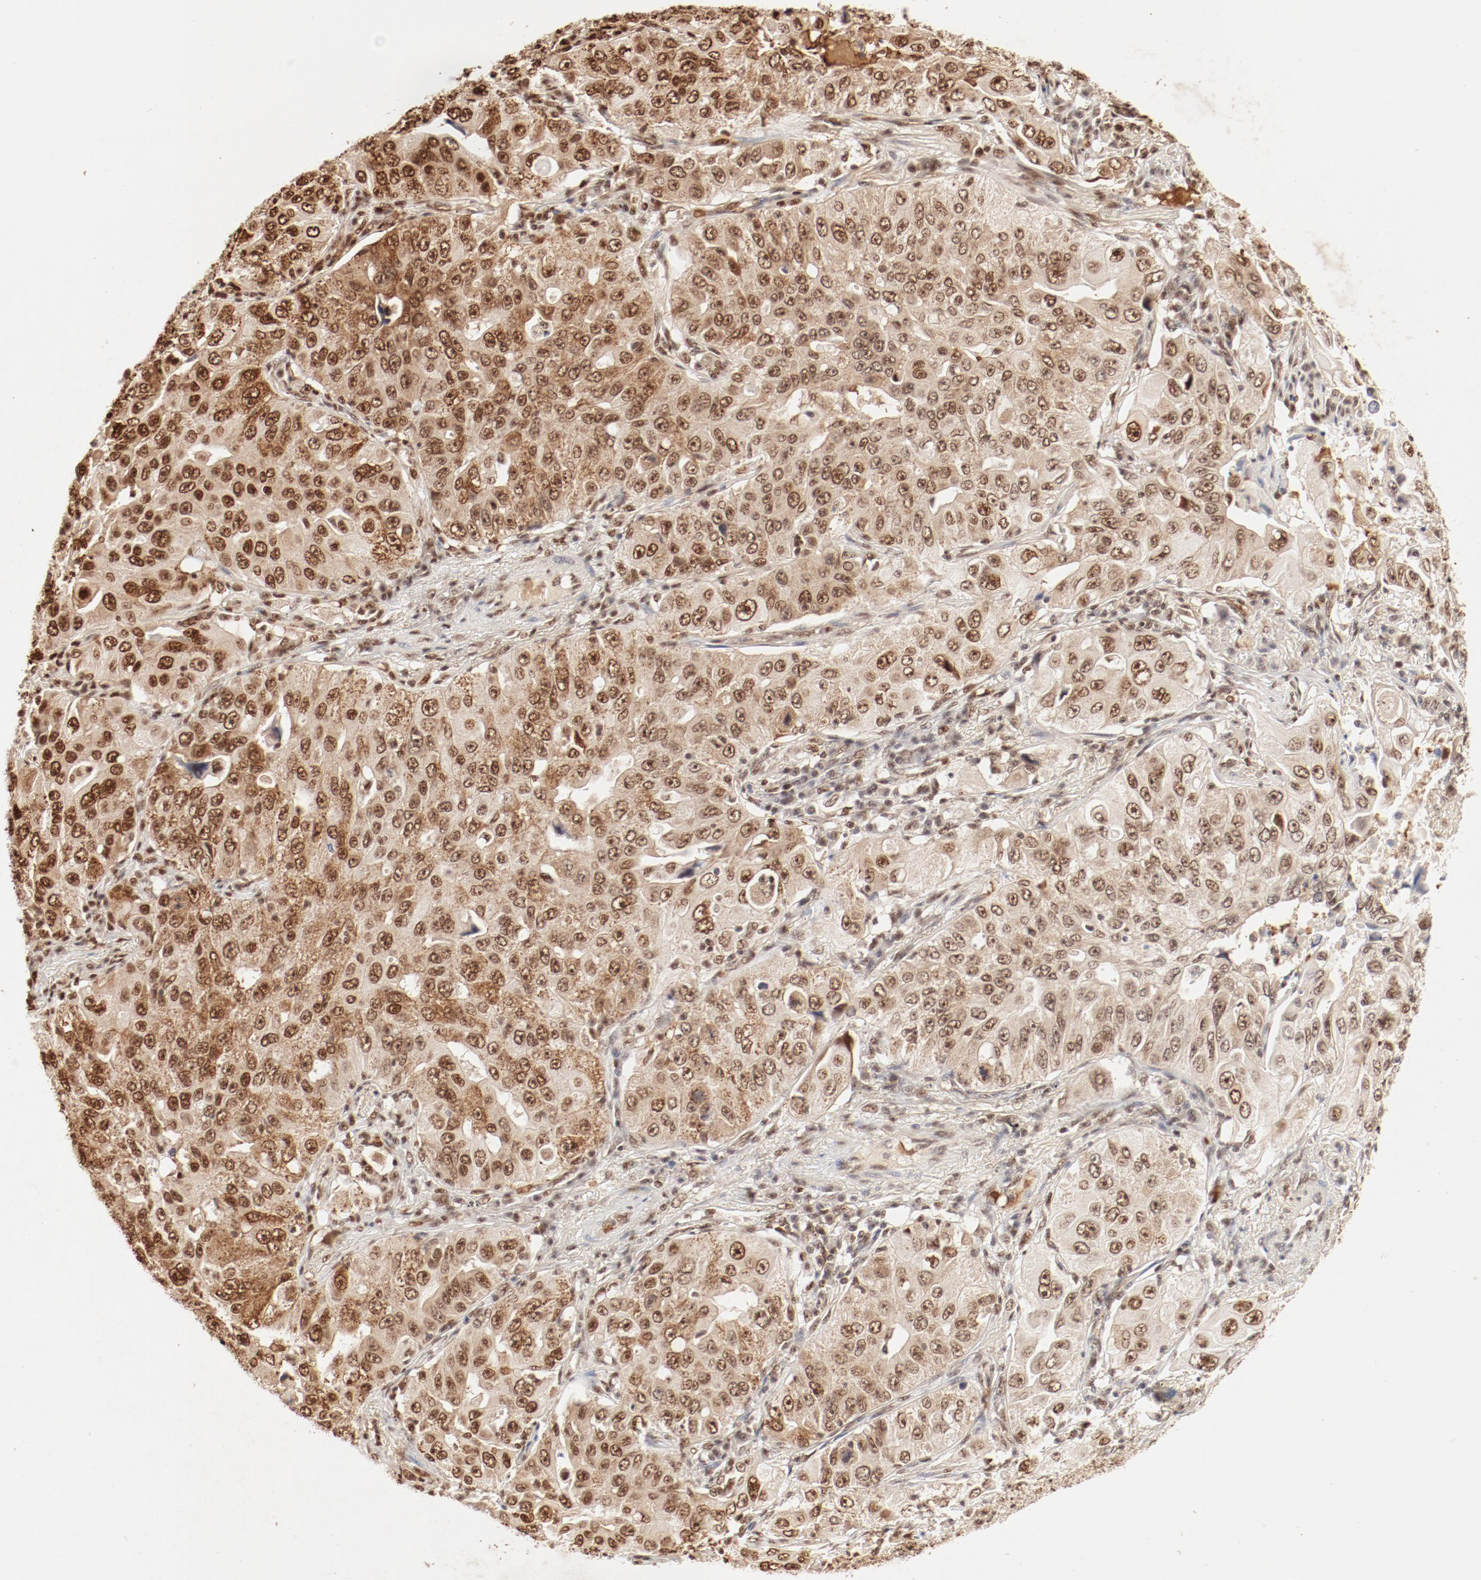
{"staining": {"intensity": "strong", "quantity": ">75%", "location": "cytoplasmic/membranous,nuclear"}, "tissue": "lung cancer", "cell_type": "Tumor cells", "image_type": "cancer", "snomed": [{"axis": "morphology", "description": "Adenocarcinoma, NOS"}, {"axis": "topography", "description": "Lung"}], "caption": "Tumor cells display high levels of strong cytoplasmic/membranous and nuclear positivity in about >75% of cells in human adenocarcinoma (lung).", "gene": "FAM50A", "patient": {"sex": "male", "age": 84}}